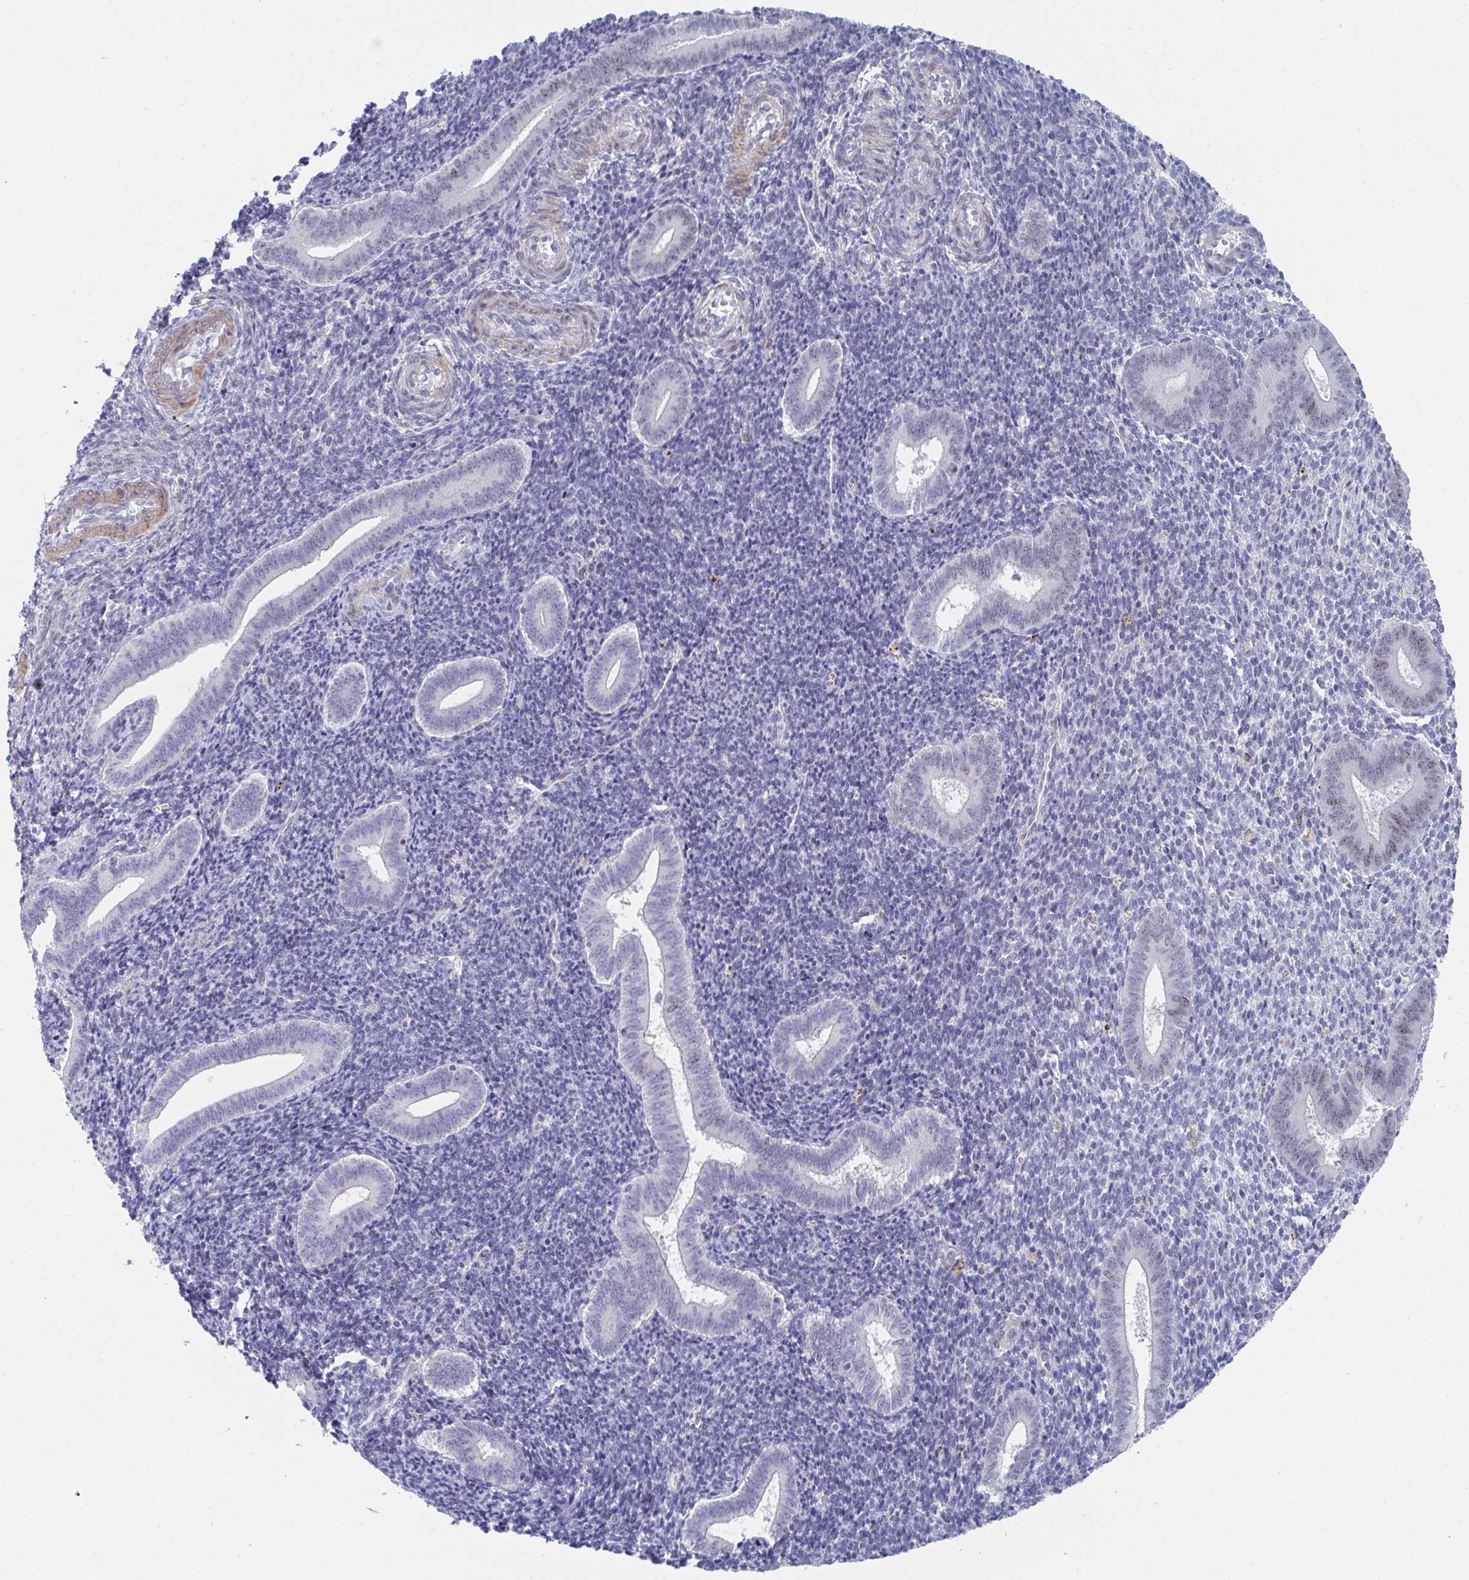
{"staining": {"intensity": "negative", "quantity": "none", "location": "none"}, "tissue": "endometrium", "cell_type": "Cells in endometrial stroma", "image_type": "normal", "snomed": [{"axis": "morphology", "description": "Normal tissue, NOS"}, {"axis": "topography", "description": "Endometrium"}], "caption": "Immunohistochemical staining of benign human endometrium reveals no significant staining in cells in endometrial stroma. Brightfield microscopy of immunohistochemistry stained with DAB (3,3'-diaminobenzidine) (brown) and hematoxylin (blue), captured at high magnification.", "gene": "CENPT", "patient": {"sex": "female", "age": 25}}